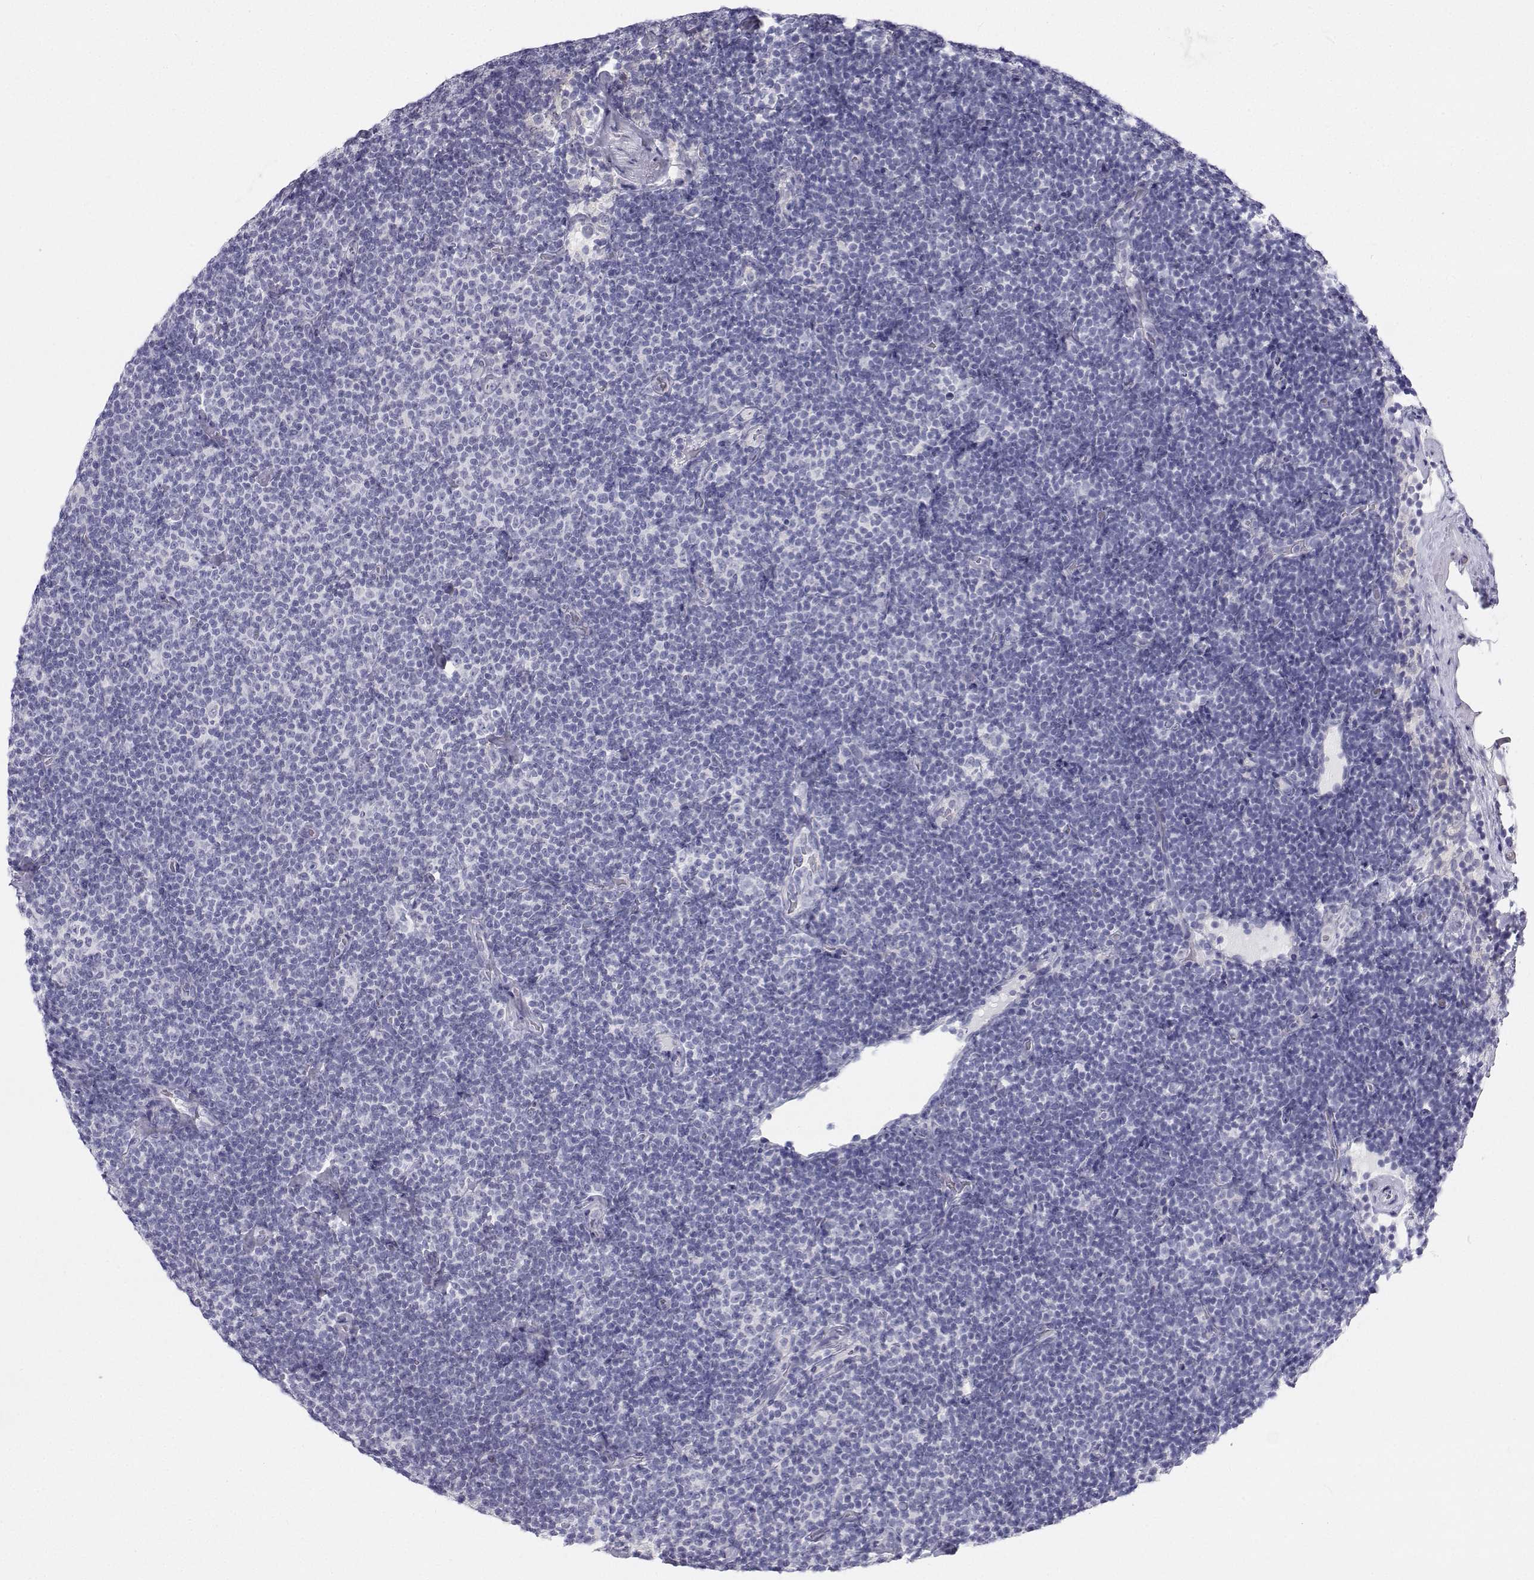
{"staining": {"intensity": "negative", "quantity": "none", "location": "none"}, "tissue": "lymphoma", "cell_type": "Tumor cells", "image_type": "cancer", "snomed": [{"axis": "morphology", "description": "Malignant lymphoma, non-Hodgkin's type, Low grade"}, {"axis": "topography", "description": "Lymph node"}], "caption": "Immunohistochemistry of human lymphoma reveals no staining in tumor cells.", "gene": "TTN", "patient": {"sex": "male", "age": 81}}